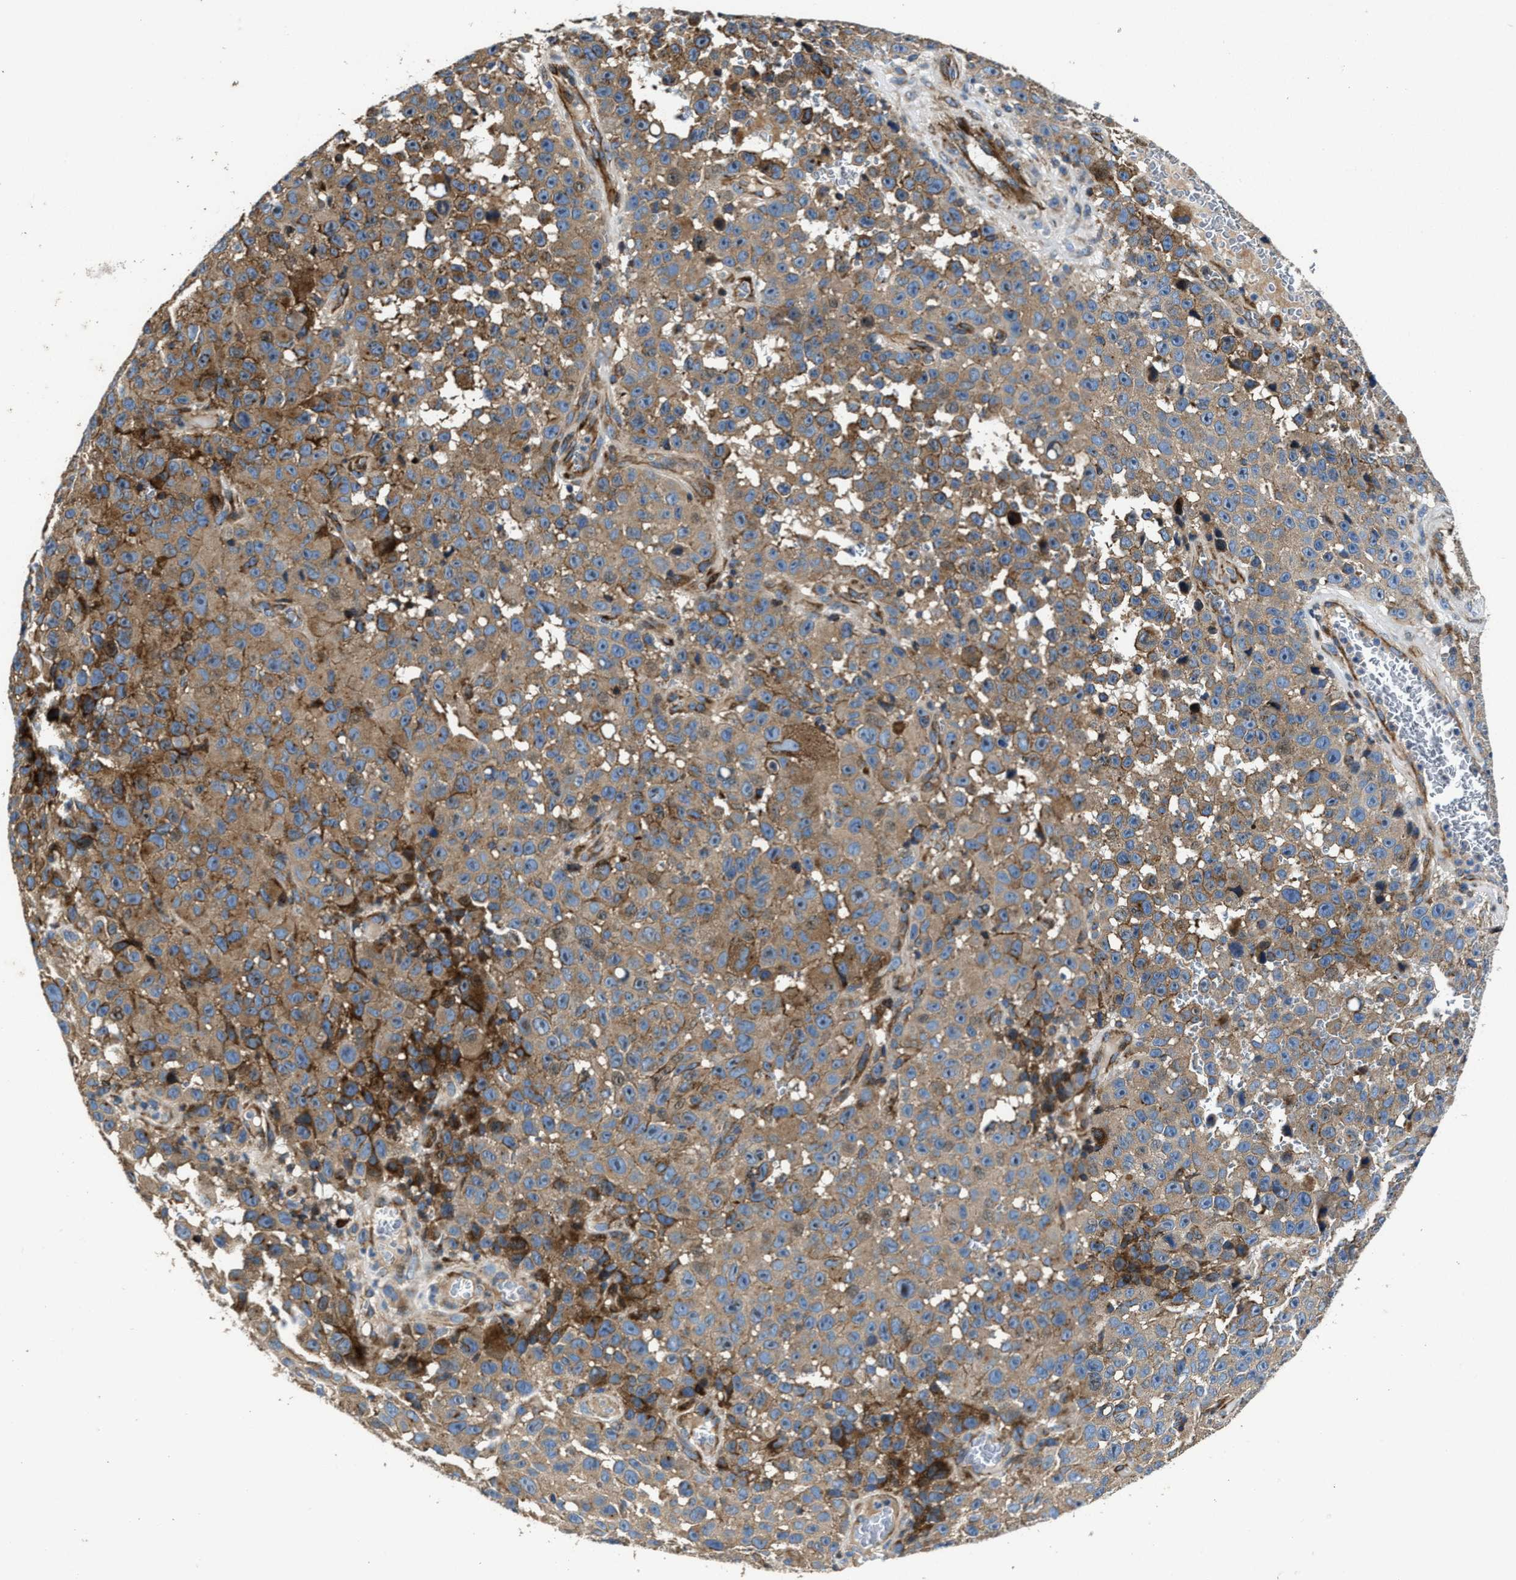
{"staining": {"intensity": "weak", "quantity": ">75%", "location": "cytoplasmic/membranous"}, "tissue": "melanoma", "cell_type": "Tumor cells", "image_type": "cancer", "snomed": [{"axis": "morphology", "description": "Malignant melanoma, NOS"}, {"axis": "topography", "description": "Skin"}], "caption": "Immunohistochemical staining of human melanoma exhibits low levels of weak cytoplasmic/membranous staining in approximately >75% of tumor cells. (DAB IHC with brightfield microscopy, high magnification).", "gene": "PTAR1", "patient": {"sex": "female", "age": 82}}